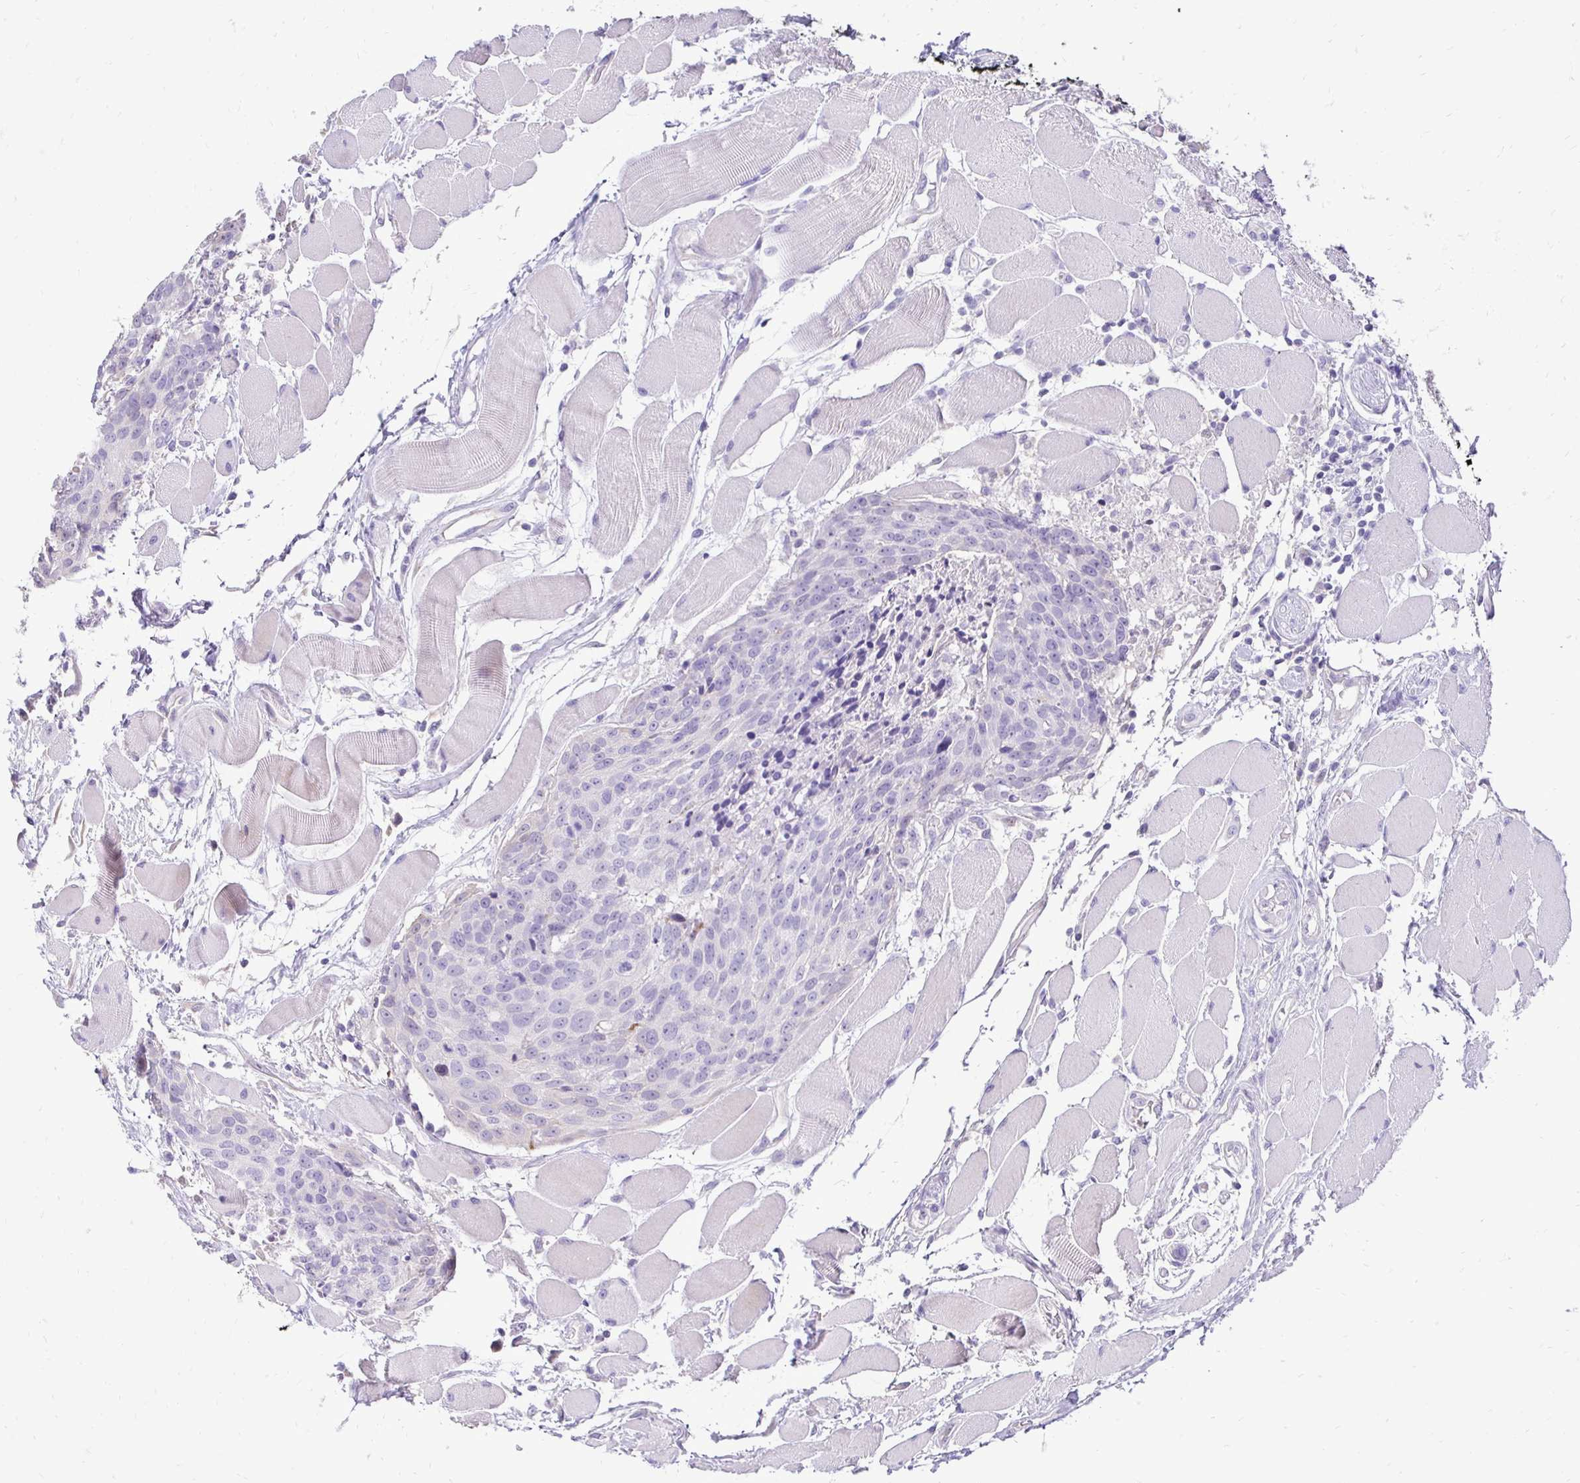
{"staining": {"intensity": "negative", "quantity": "none", "location": "none"}, "tissue": "head and neck cancer", "cell_type": "Tumor cells", "image_type": "cancer", "snomed": [{"axis": "morphology", "description": "Squamous cell carcinoma, NOS"}, {"axis": "topography", "description": "Oral tissue"}, {"axis": "topography", "description": "Head-Neck"}], "caption": "Tumor cells show no significant protein expression in squamous cell carcinoma (head and neck). Nuclei are stained in blue.", "gene": "GAS2", "patient": {"sex": "male", "age": 64}}